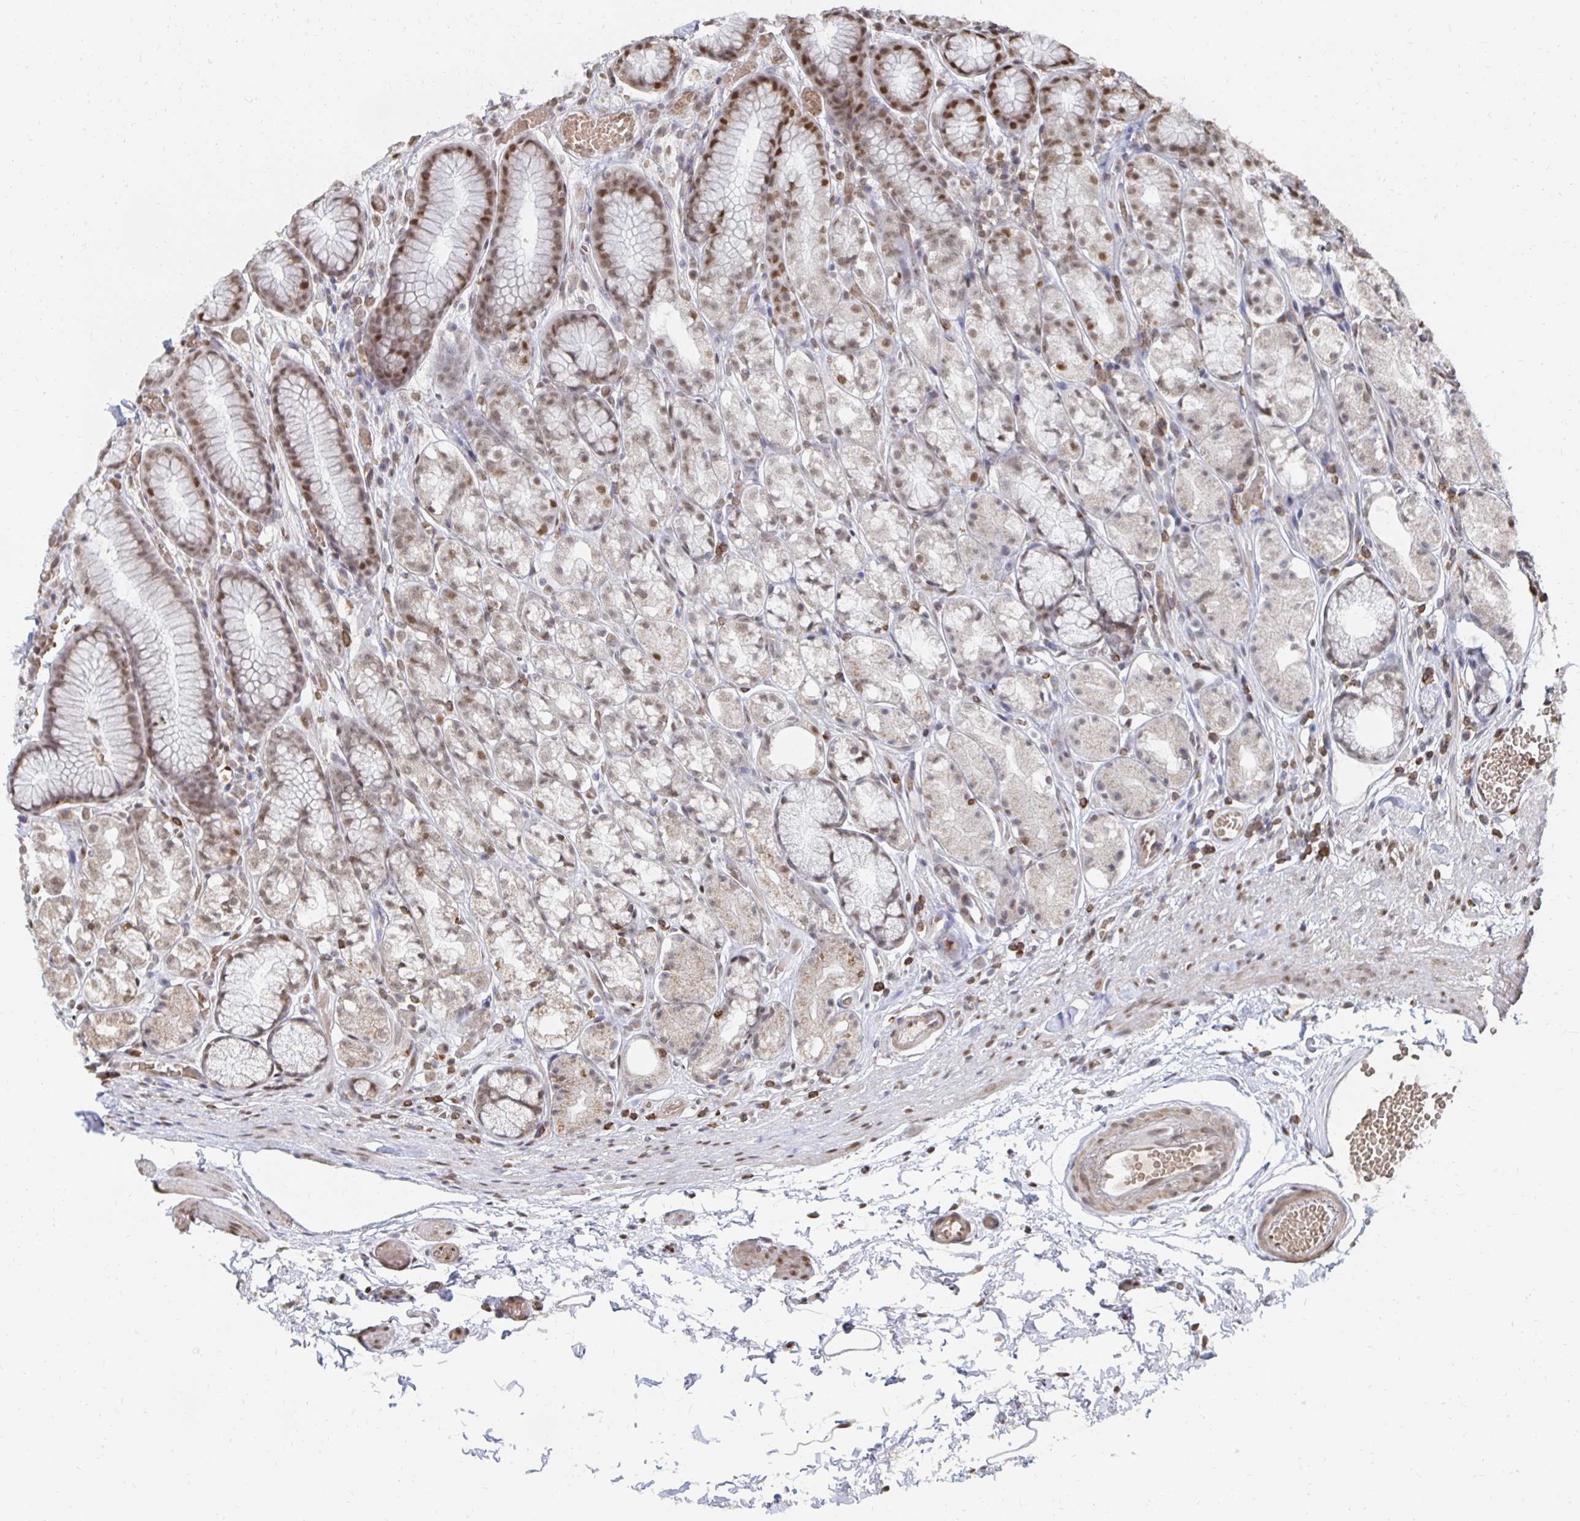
{"staining": {"intensity": "moderate", "quantity": "25%-75%", "location": "nuclear"}, "tissue": "stomach", "cell_type": "Glandular cells", "image_type": "normal", "snomed": [{"axis": "morphology", "description": "Normal tissue, NOS"}, {"axis": "topography", "description": "Smooth muscle"}, {"axis": "topography", "description": "Stomach"}], "caption": "A histopathology image showing moderate nuclear staining in approximately 25%-75% of glandular cells in normal stomach, as visualized by brown immunohistochemical staining.", "gene": "GTF3C6", "patient": {"sex": "male", "age": 70}}